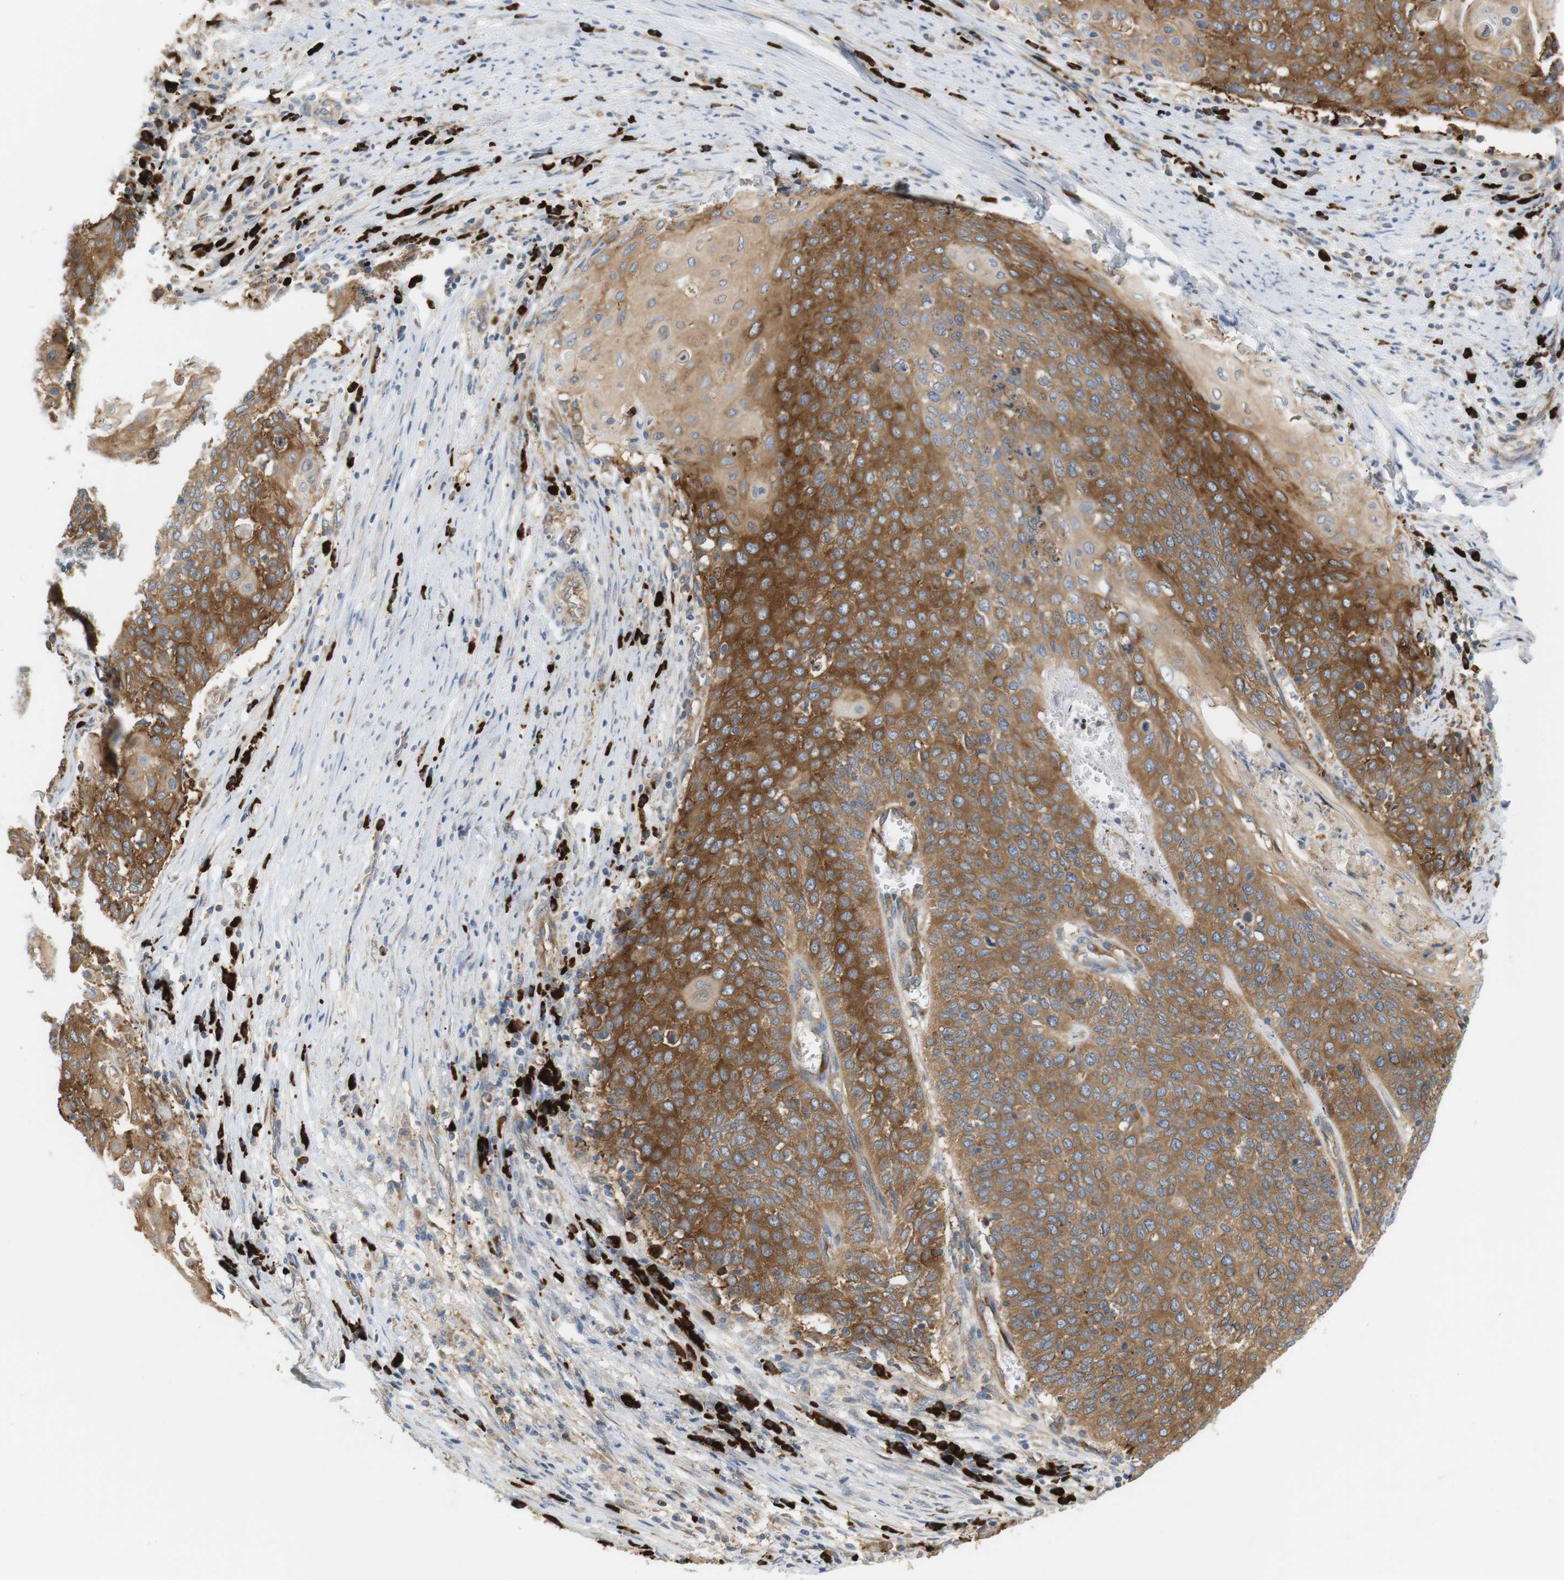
{"staining": {"intensity": "moderate", "quantity": ">75%", "location": "cytoplasmic/membranous"}, "tissue": "cervical cancer", "cell_type": "Tumor cells", "image_type": "cancer", "snomed": [{"axis": "morphology", "description": "Squamous cell carcinoma, NOS"}, {"axis": "topography", "description": "Cervix"}], "caption": "Human cervical cancer (squamous cell carcinoma) stained with a protein marker reveals moderate staining in tumor cells.", "gene": "TMEM200A", "patient": {"sex": "female", "age": 39}}